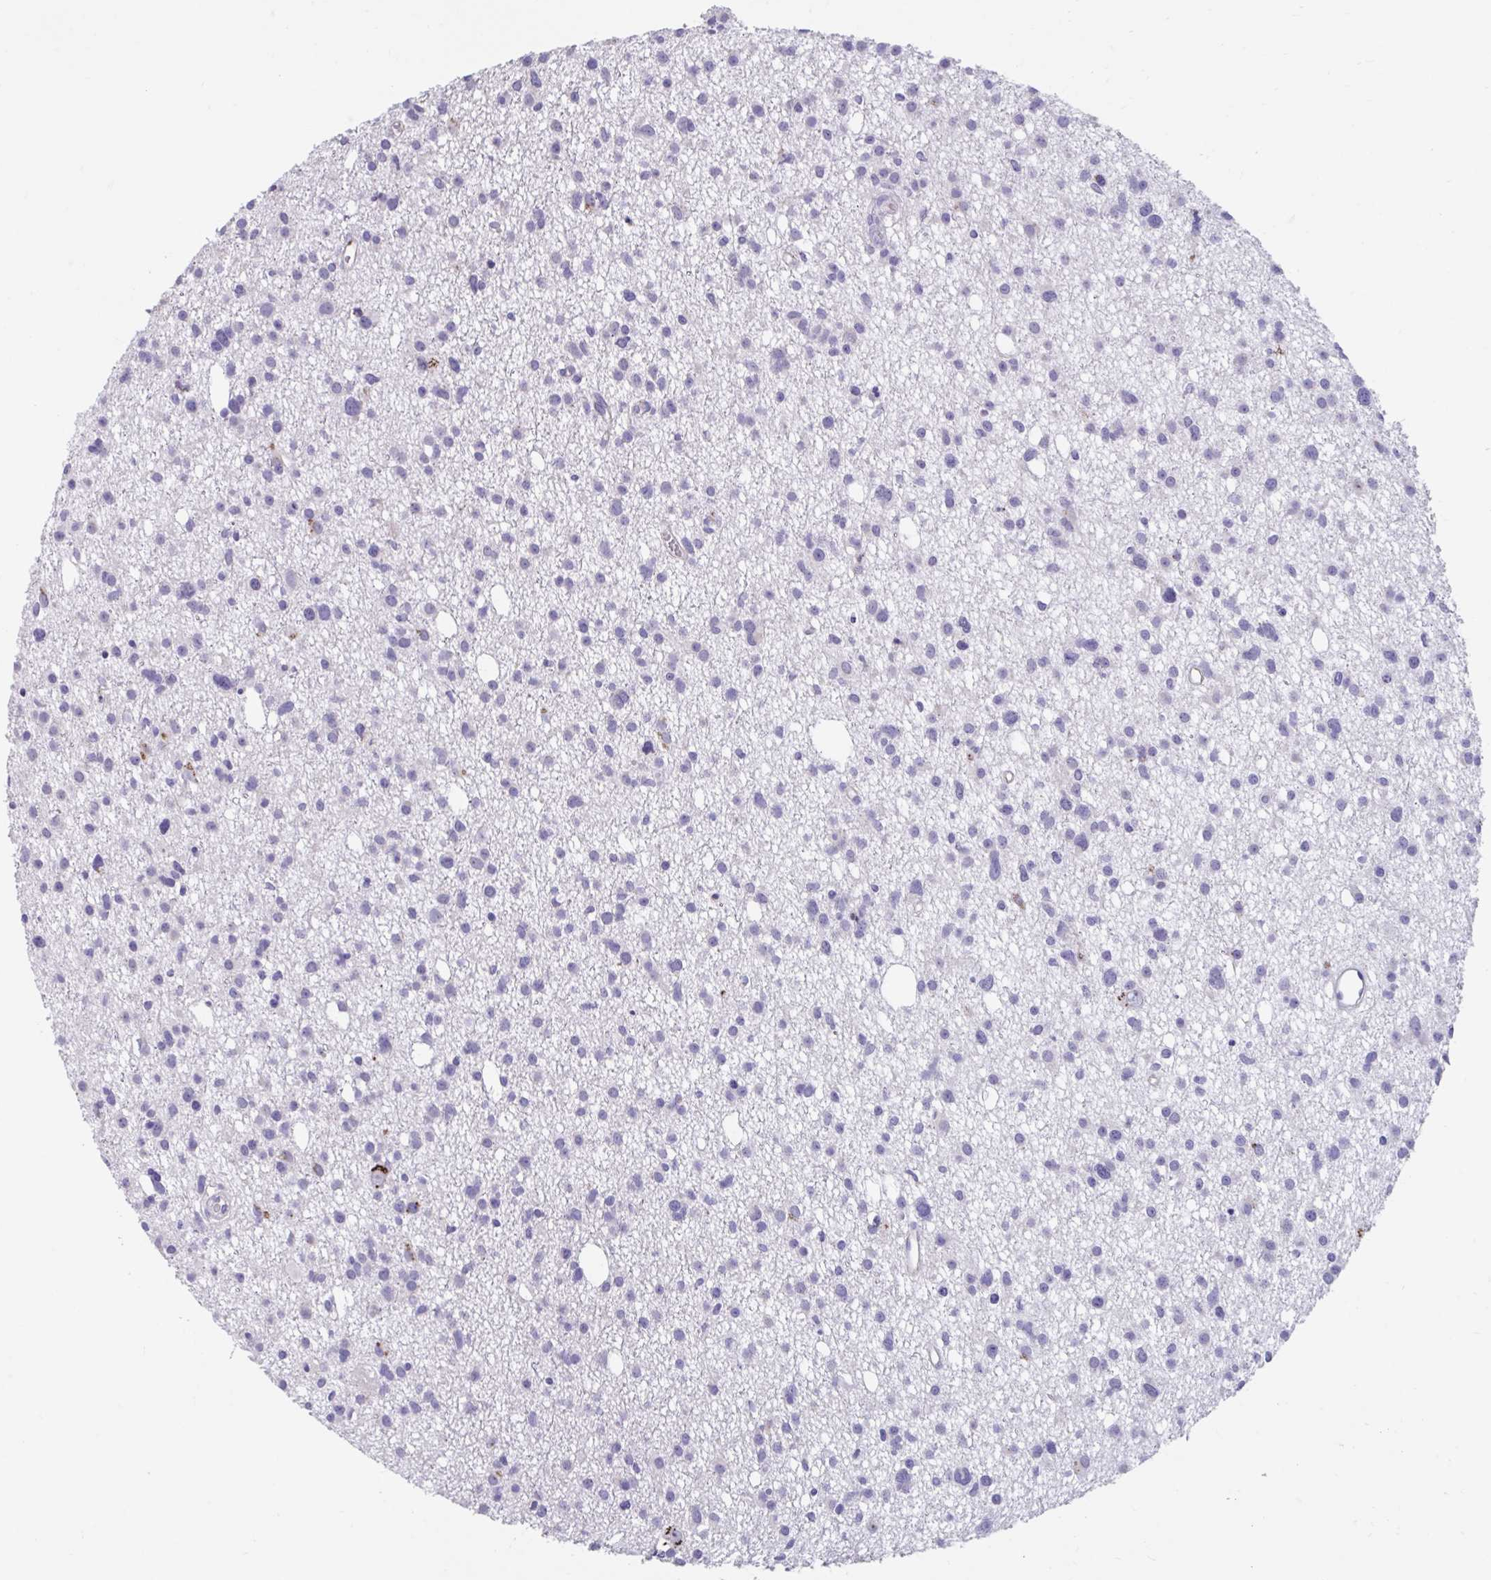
{"staining": {"intensity": "negative", "quantity": "none", "location": "none"}, "tissue": "glioma", "cell_type": "Tumor cells", "image_type": "cancer", "snomed": [{"axis": "morphology", "description": "Glioma, malignant, High grade"}, {"axis": "topography", "description": "Brain"}], "caption": "There is no significant staining in tumor cells of malignant glioma (high-grade).", "gene": "GPR162", "patient": {"sex": "male", "age": 23}}